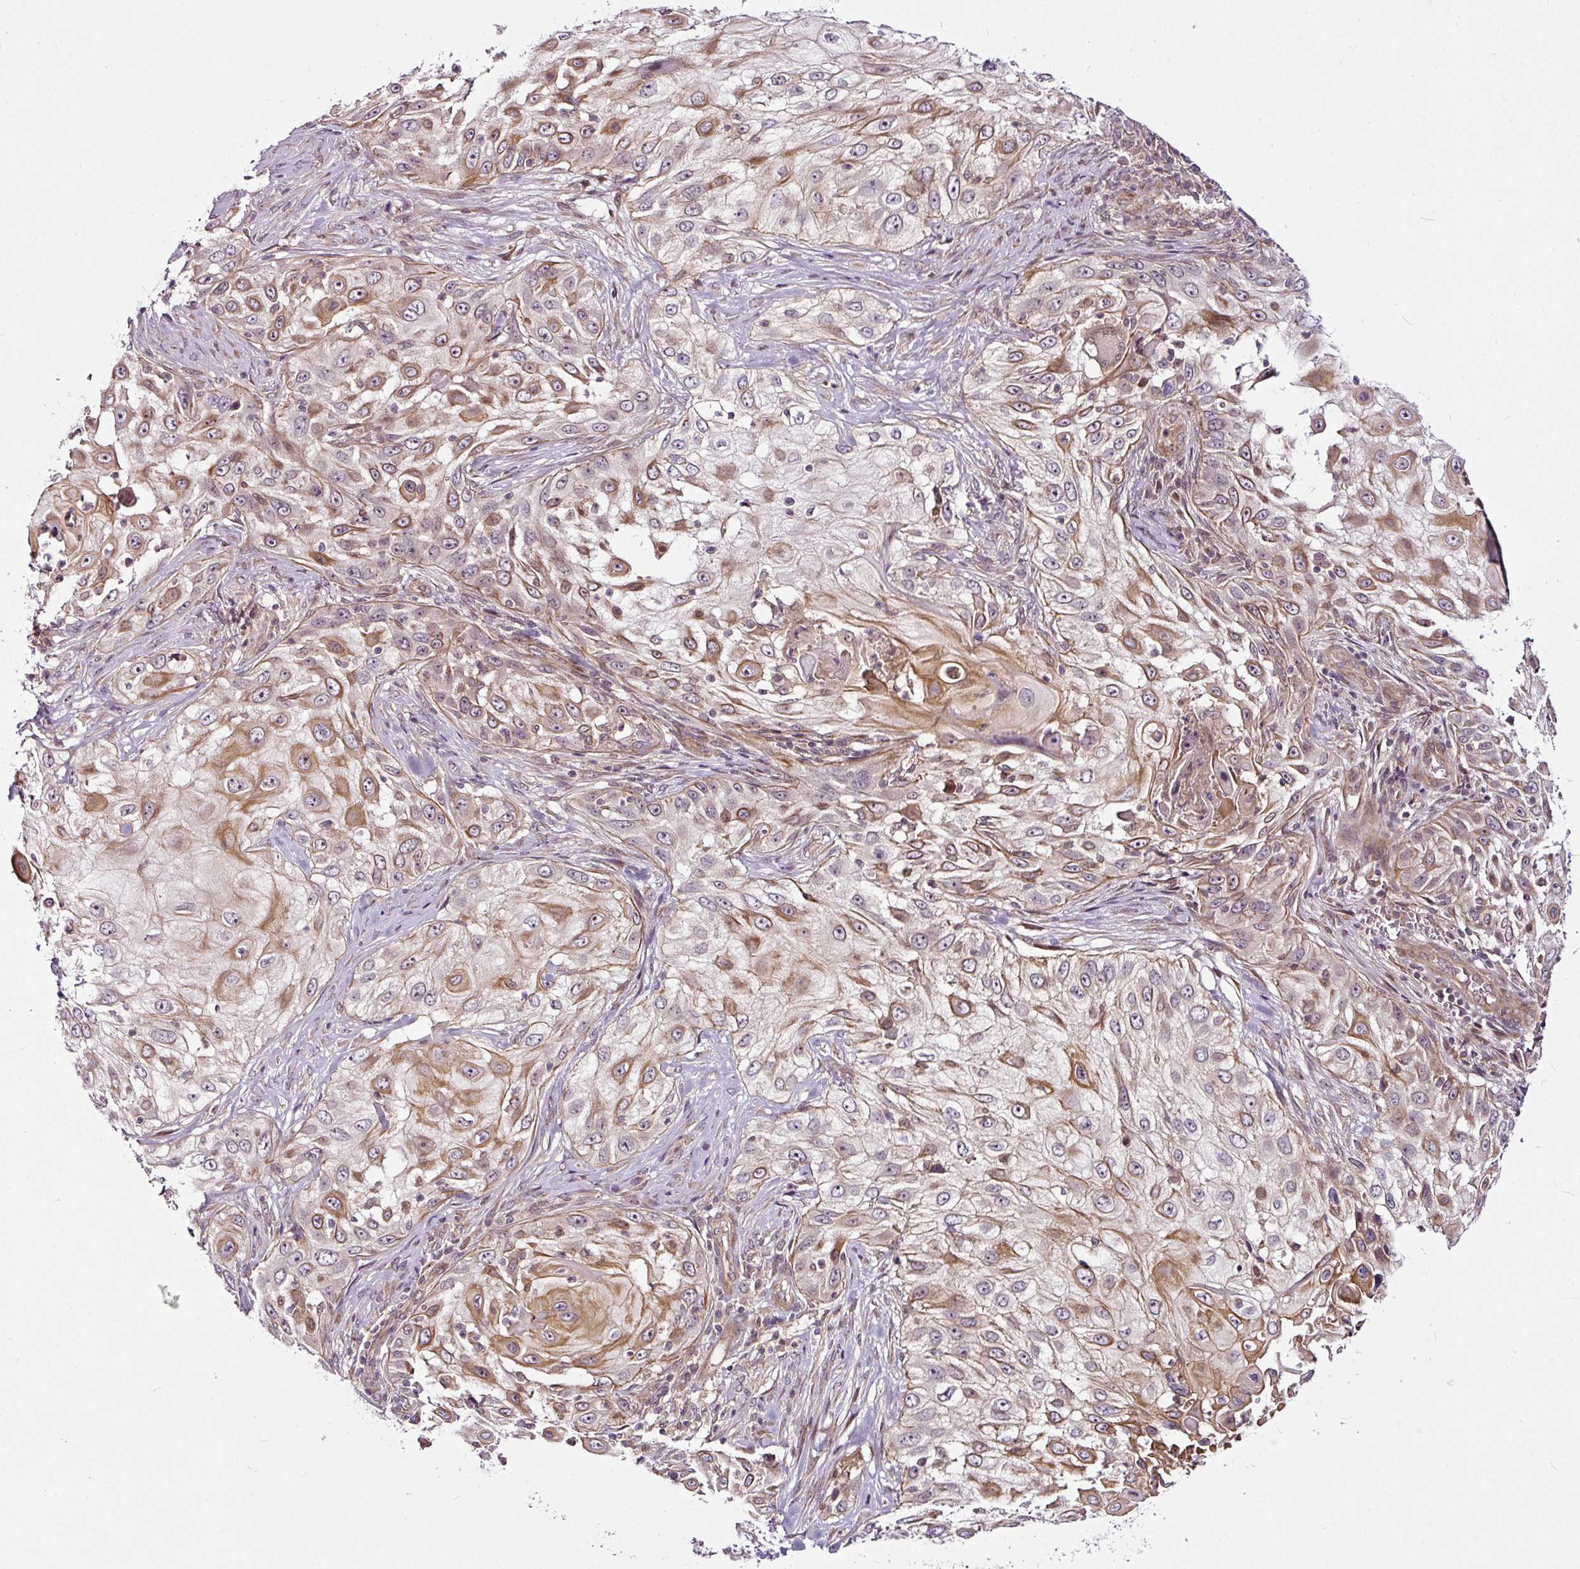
{"staining": {"intensity": "moderate", "quantity": ">75%", "location": "cytoplasmic/membranous"}, "tissue": "skin cancer", "cell_type": "Tumor cells", "image_type": "cancer", "snomed": [{"axis": "morphology", "description": "Squamous cell carcinoma, NOS"}, {"axis": "topography", "description": "Skin"}], "caption": "Immunohistochemistry (DAB) staining of skin cancer (squamous cell carcinoma) displays moderate cytoplasmic/membranous protein staining in about >75% of tumor cells.", "gene": "DCAF13", "patient": {"sex": "female", "age": 44}}